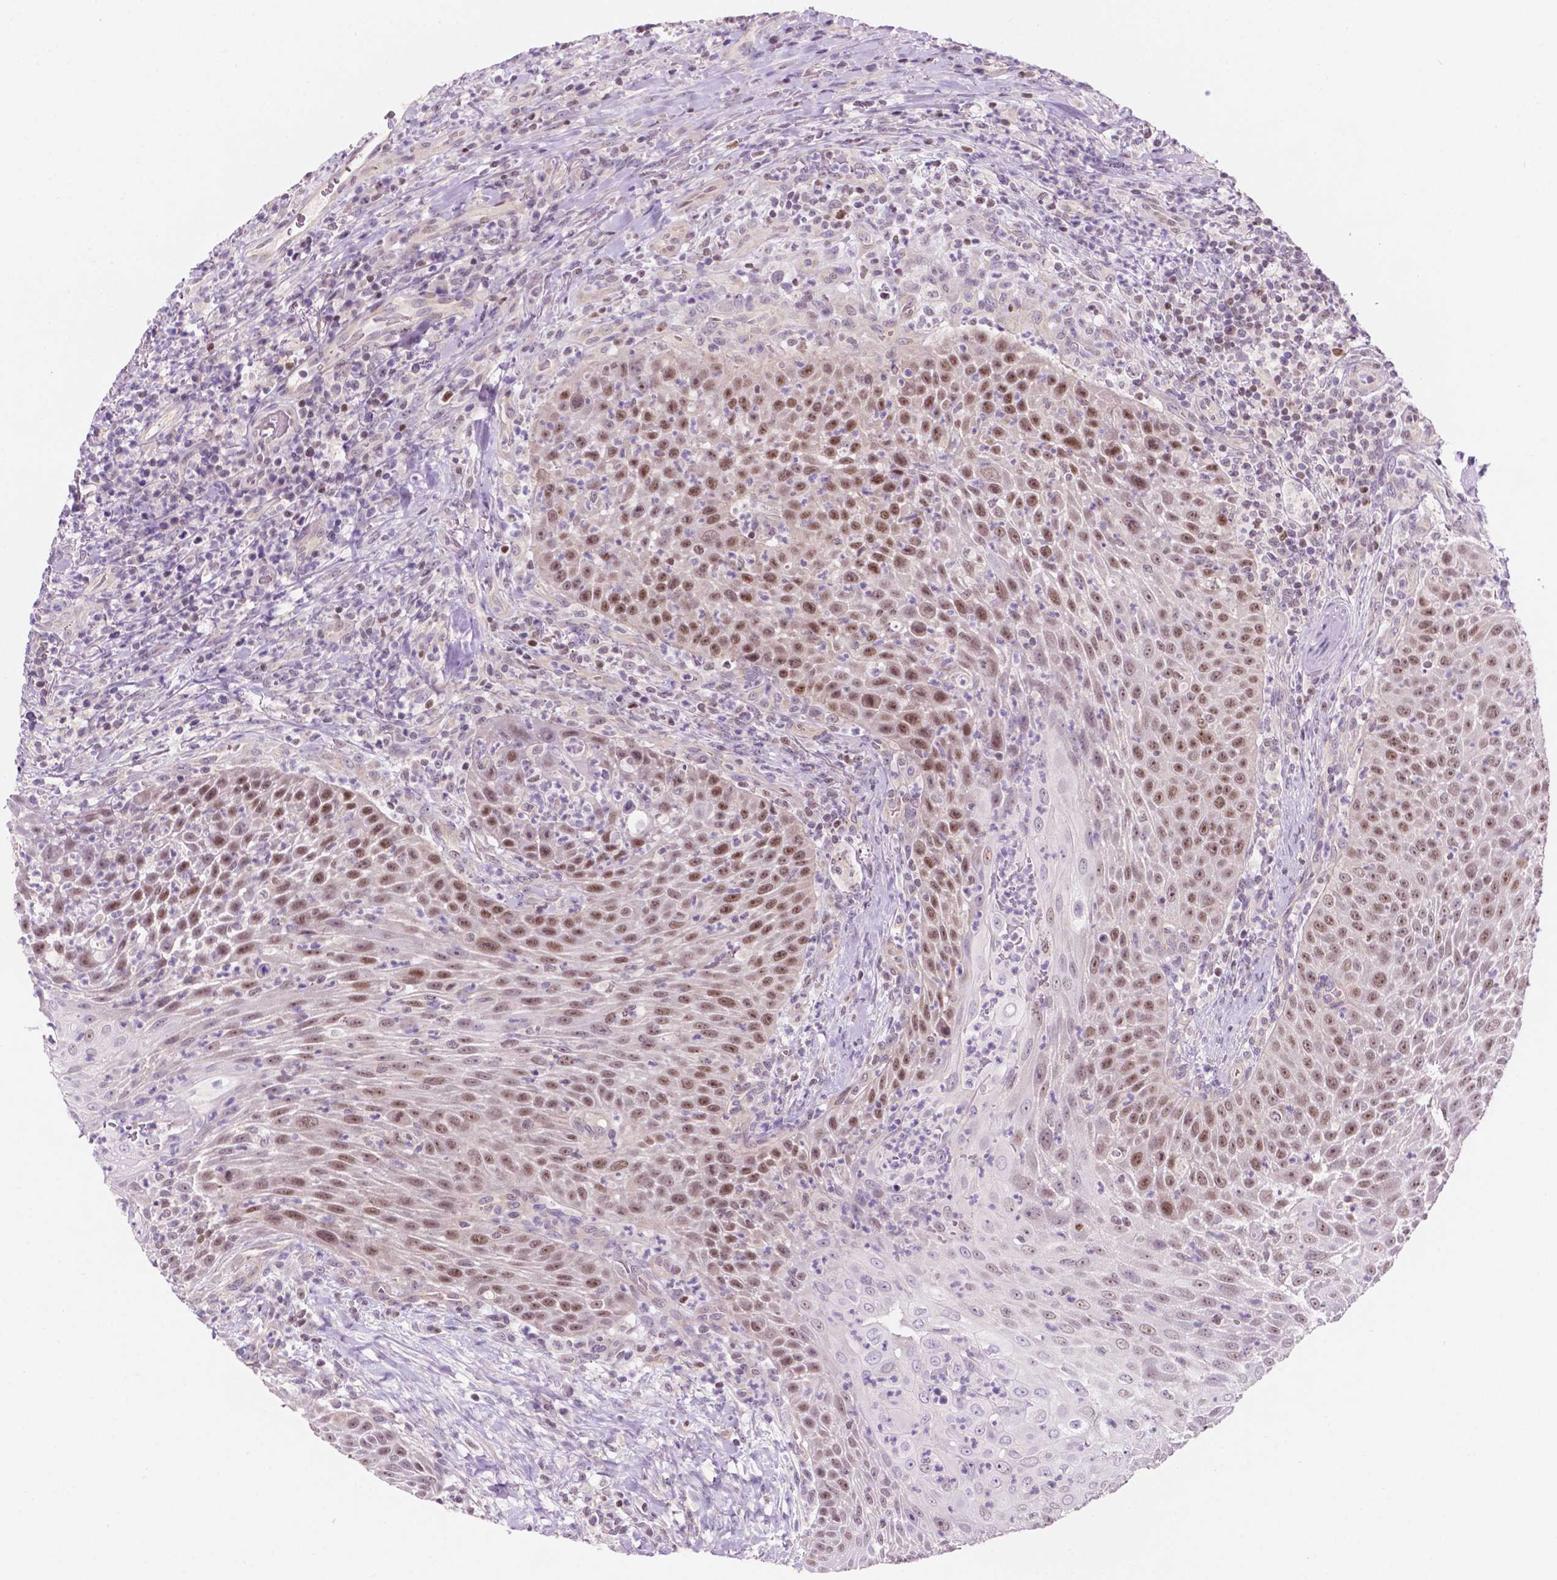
{"staining": {"intensity": "moderate", "quantity": ">75%", "location": "nuclear"}, "tissue": "head and neck cancer", "cell_type": "Tumor cells", "image_type": "cancer", "snomed": [{"axis": "morphology", "description": "Squamous cell carcinoma, NOS"}, {"axis": "topography", "description": "Head-Neck"}], "caption": "The histopathology image demonstrates staining of head and neck cancer (squamous cell carcinoma), revealing moderate nuclear protein staining (brown color) within tumor cells.", "gene": "FAM50B", "patient": {"sex": "male", "age": 69}}